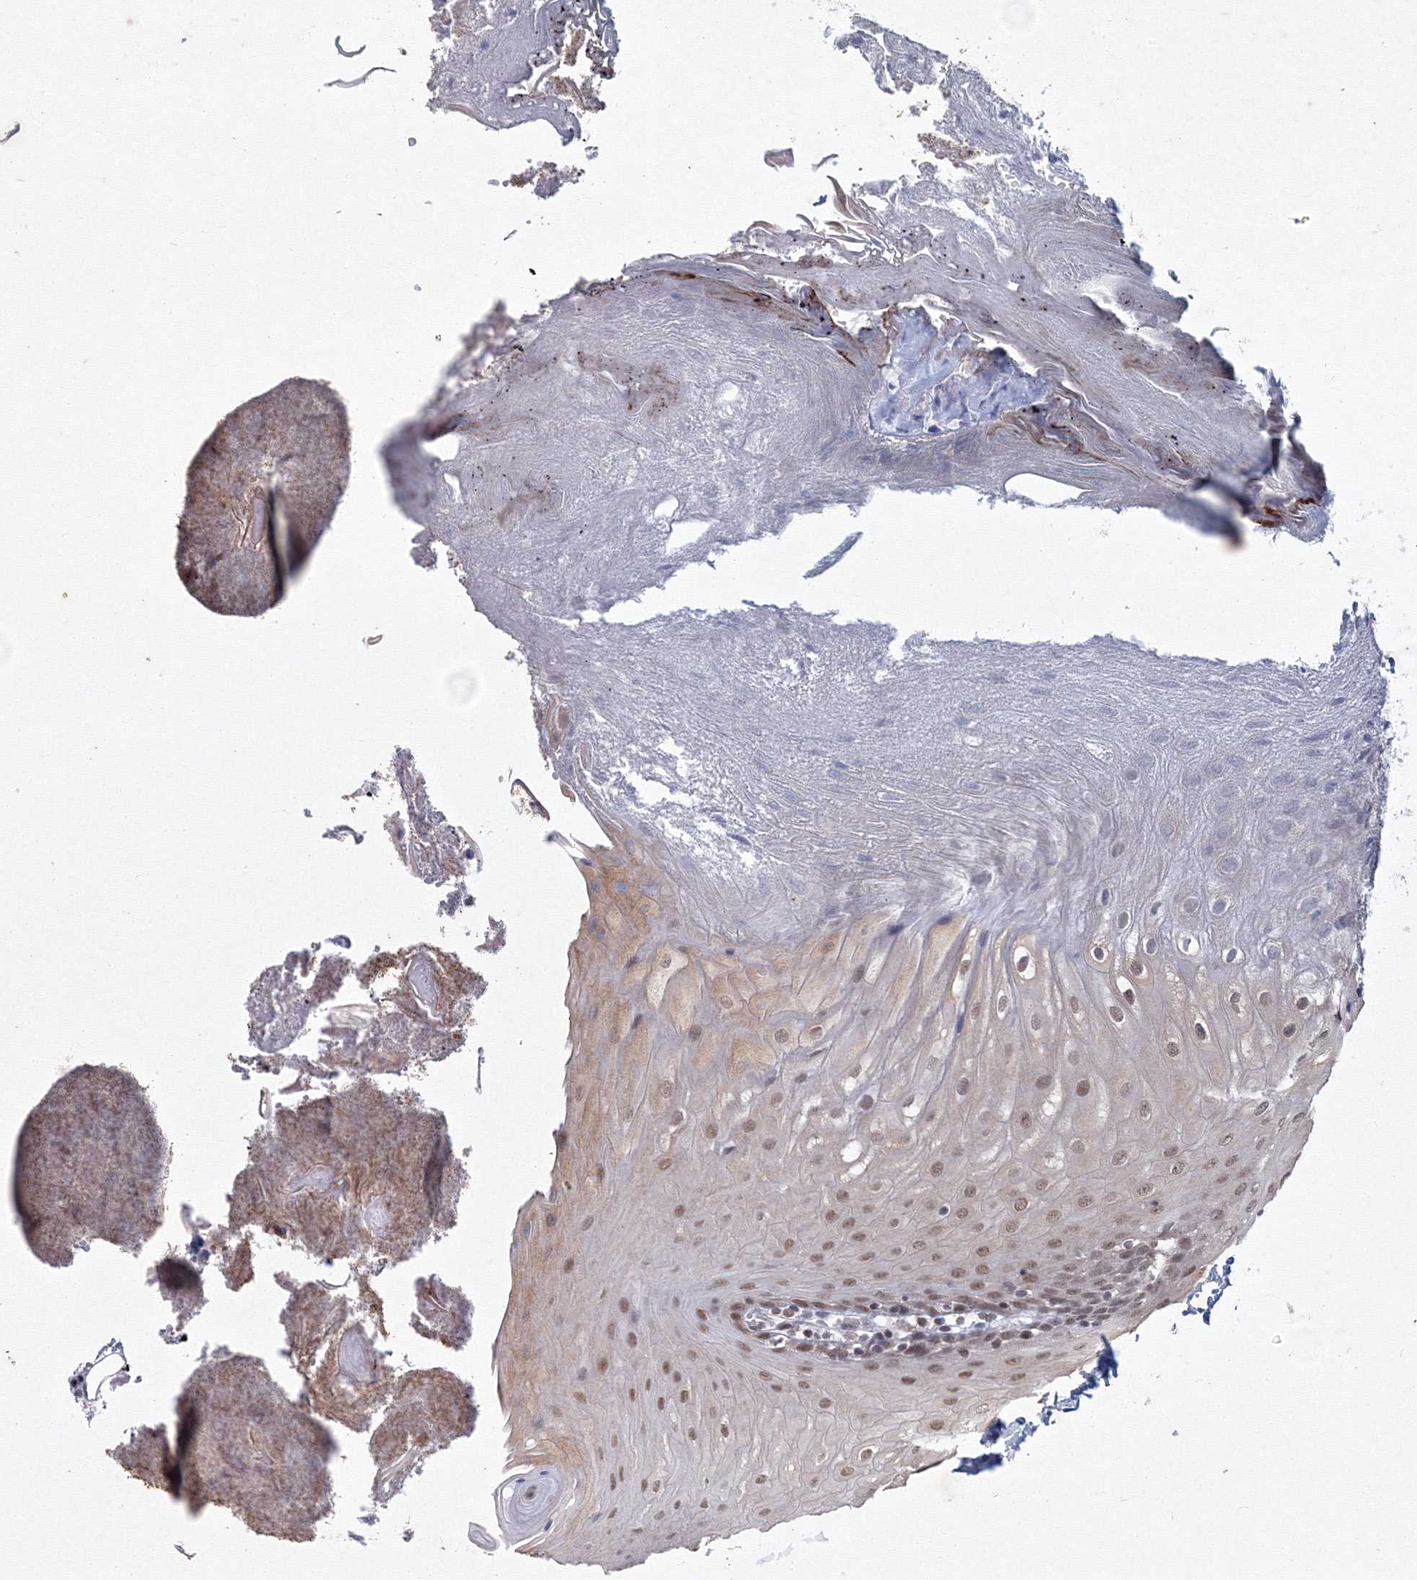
{"staining": {"intensity": "moderate", "quantity": ">75%", "location": "nuclear"}, "tissue": "oral mucosa", "cell_type": "Squamous epithelial cells", "image_type": "normal", "snomed": [{"axis": "morphology", "description": "Normal tissue, NOS"}, {"axis": "morphology", "description": "Squamous cell carcinoma, NOS"}, {"axis": "topography", "description": "Skeletal muscle"}, {"axis": "topography", "description": "Oral tissue"}, {"axis": "topography", "description": "Salivary gland"}, {"axis": "topography", "description": "Head-Neck"}], "caption": "High-magnification brightfield microscopy of unremarkable oral mucosa stained with DAB (3,3'-diaminobenzidine) (brown) and counterstained with hematoxylin (blue). squamous epithelial cells exhibit moderate nuclear staining is present in approximately>75% of cells. (IHC, brightfield microscopy, high magnification).", "gene": "SF3B6", "patient": {"sex": "male", "age": 54}}